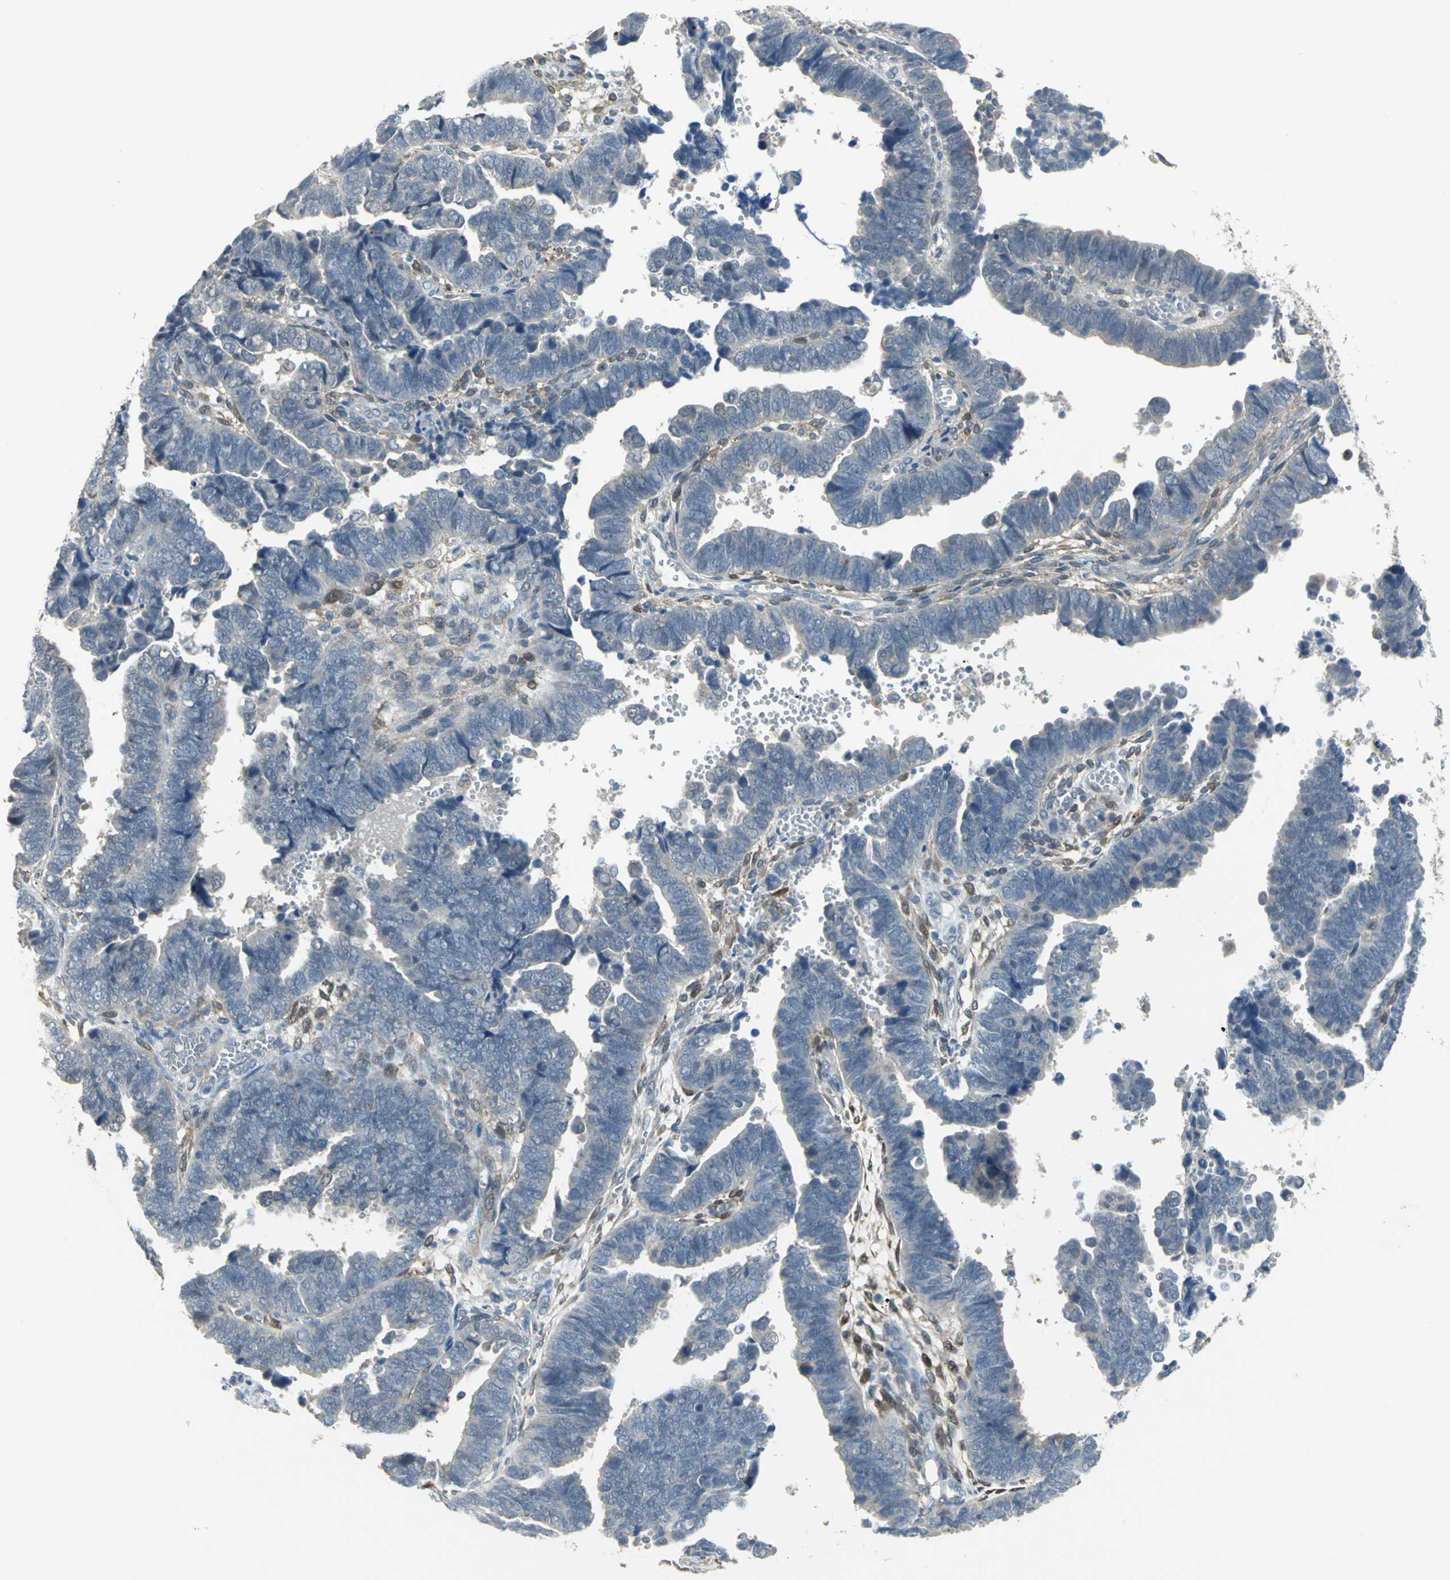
{"staining": {"intensity": "weak", "quantity": "<25%", "location": "cytoplasmic/membranous"}, "tissue": "endometrial cancer", "cell_type": "Tumor cells", "image_type": "cancer", "snomed": [{"axis": "morphology", "description": "Adenocarcinoma, NOS"}, {"axis": "topography", "description": "Endometrium"}], "caption": "This is an immunohistochemistry histopathology image of endometrial cancer. There is no positivity in tumor cells.", "gene": "IL17RB", "patient": {"sex": "female", "age": 75}}